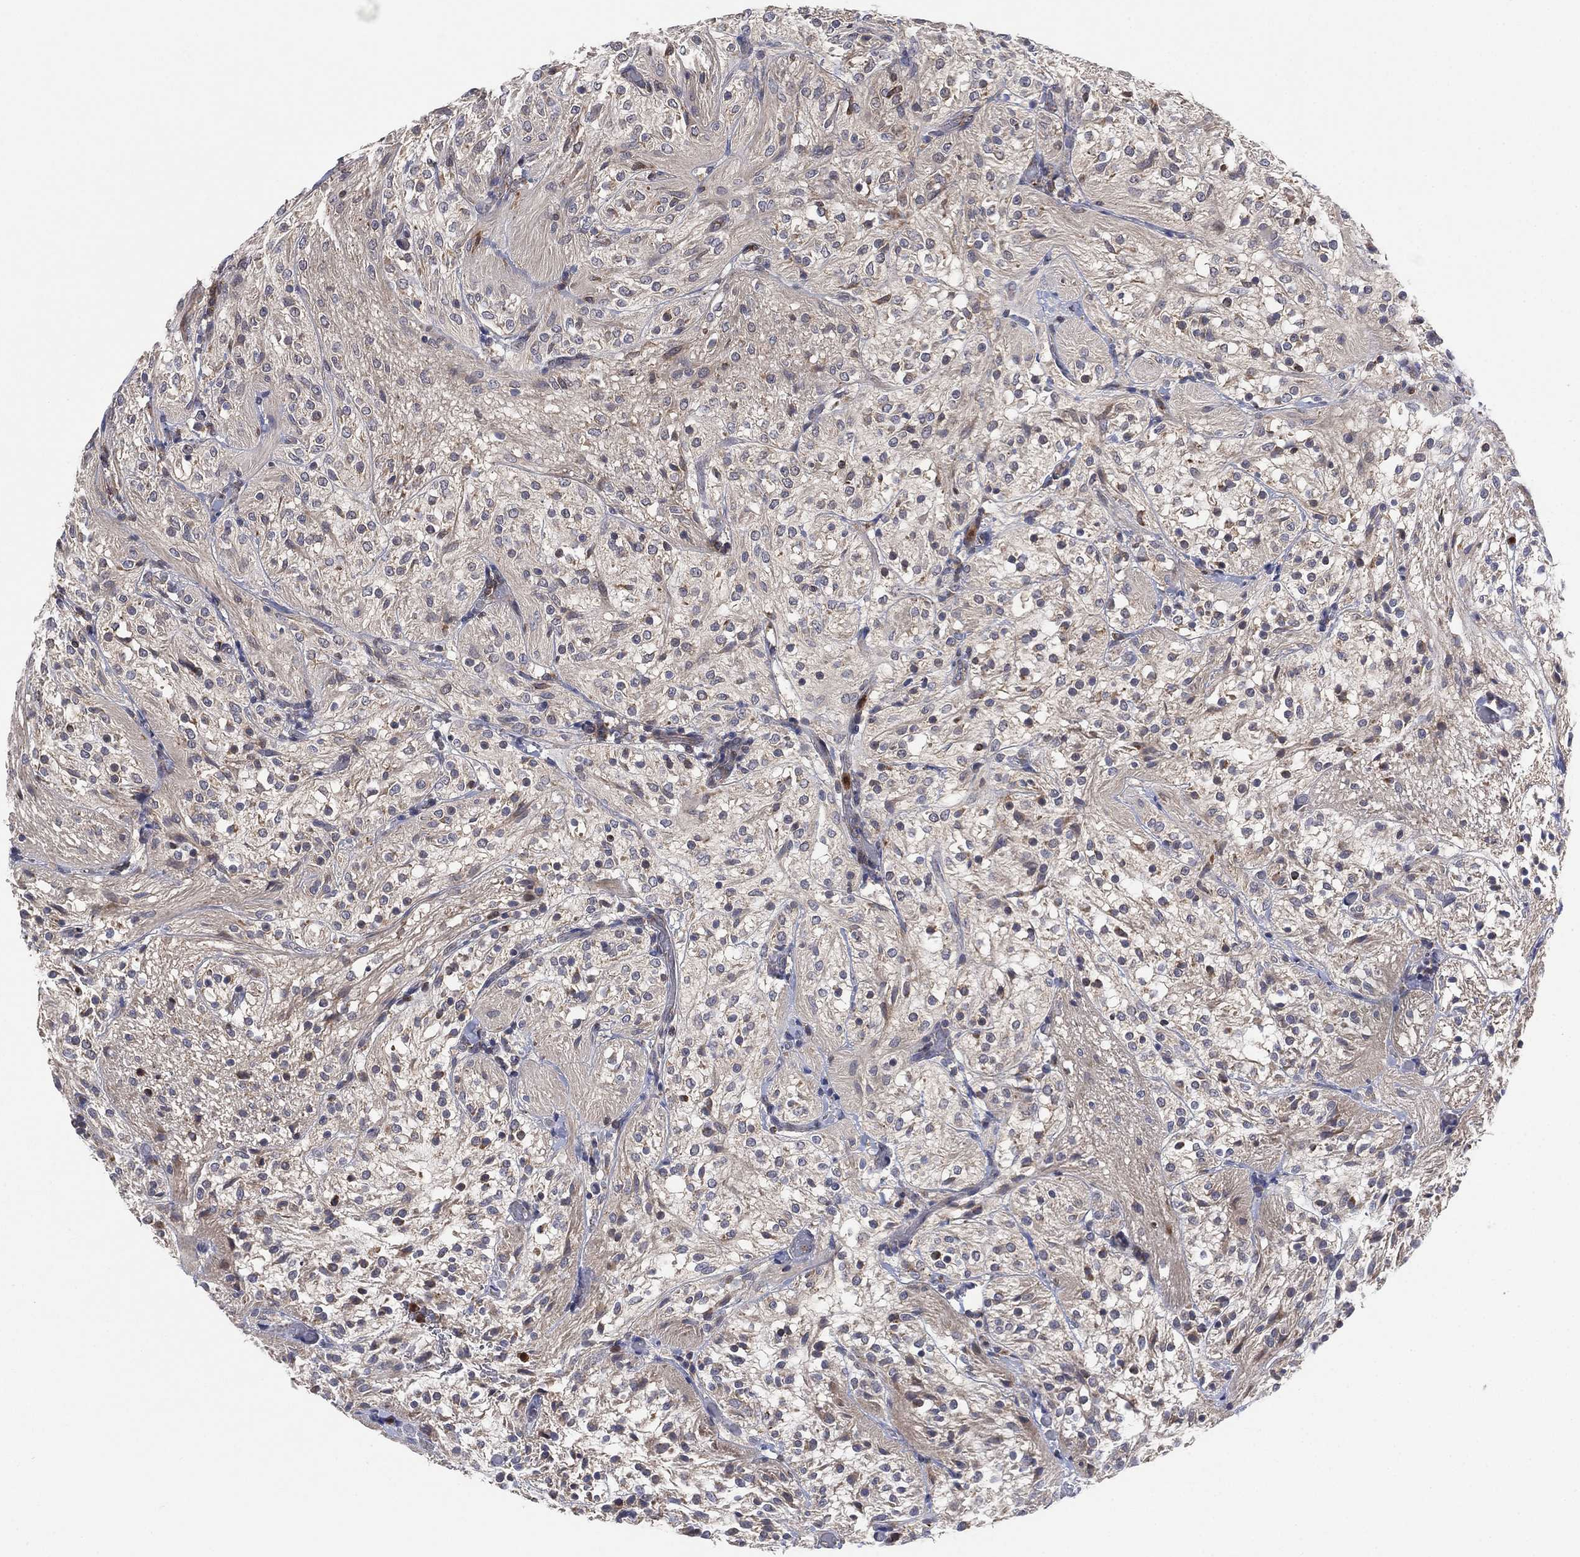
{"staining": {"intensity": "negative", "quantity": "none", "location": "none"}, "tissue": "glioma", "cell_type": "Tumor cells", "image_type": "cancer", "snomed": [{"axis": "morphology", "description": "Glioma, malignant, Low grade"}, {"axis": "topography", "description": "Brain"}], "caption": "High power microscopy micrograph of an immunohistochemistry image of glioma, revealing no significant positivity in tumor cells.", "gene": "FES", "patient": {"sex": "male", "age": 3}}